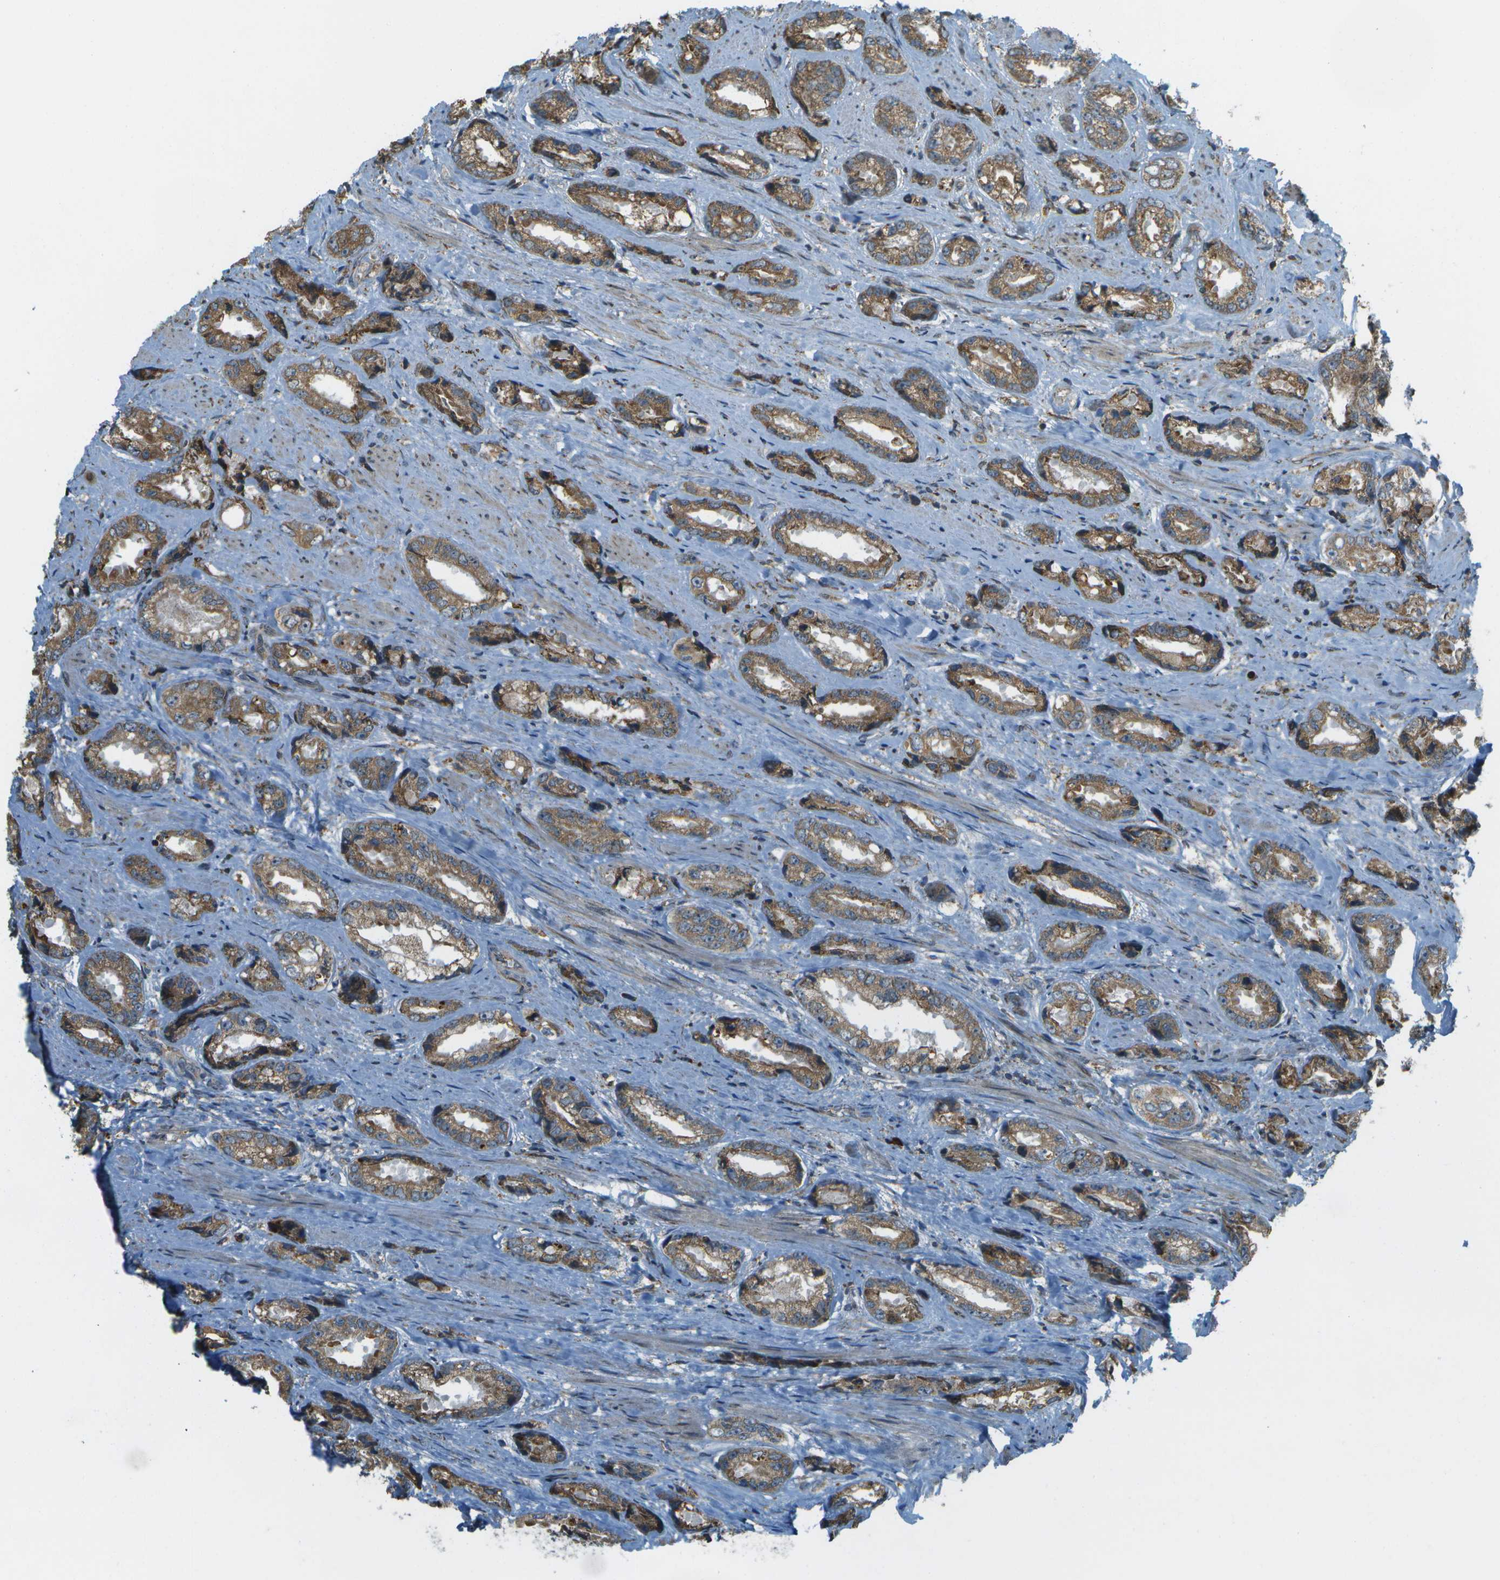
{"staining": {"intensity": "moderate", "quantity": ">75%", "location": "cytoplasmic/membranous"}, "tissue": "prostate cancer", "cell_type": "Tumor cells", "image_type": "cancer", "snomed": [{"axis": "morphology", "description": "Adenocarcinoma, High grade"}, {"axis": "topography", "description": "Prostate"}], "caption": "Immunohistochemical staining of prostate cancer shows medium levels of moderate cytoplasmic/membranous protein staining in about >75% of tumor cells.", "gene": "USP30", "patient": {"sex": "male", "age": 61}}